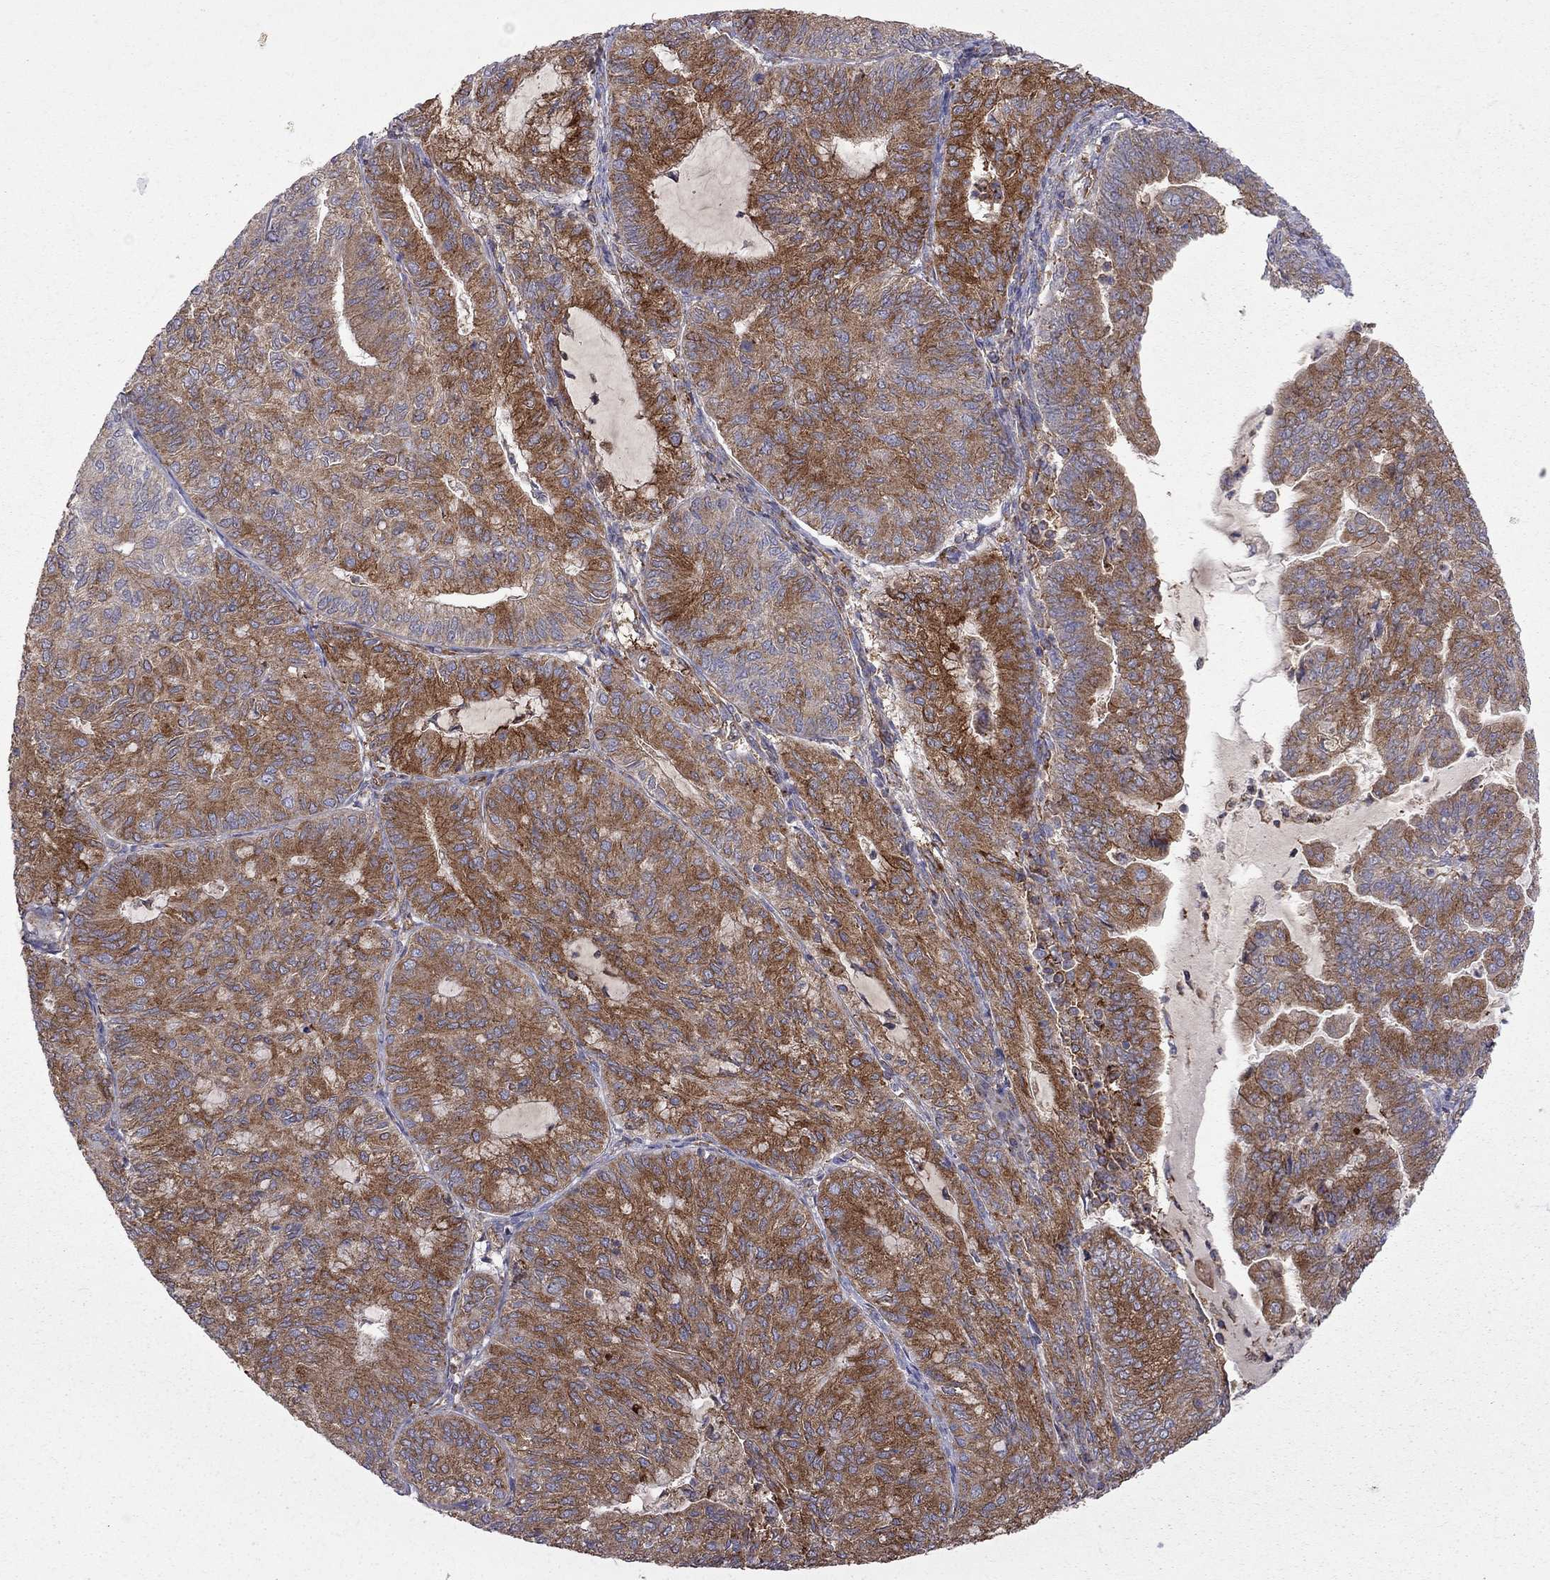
{"staining": {"intensity": "strong", "quantity": ">75%", "location": "cytoplasmic/membranous"}, "tissue": "endometrial cancer", "cell_type": "Tumor cells", "image_type": "cancer", "snomed": [{"axis": "morphology", "description": "Adenocarcinoma, NOS"}, {"axis": "topography", "description": "Endometrium"}], "caption": "A micrograph showing strong cytoplasmic/membranous expression in approximately >75% of tumor cells in endometrial cancer (adenocarcinoma), as visualized by brown immunohistochemical staining.", "gene": "EIF4E3", "patient": {"sex": "female", "age": 82}}